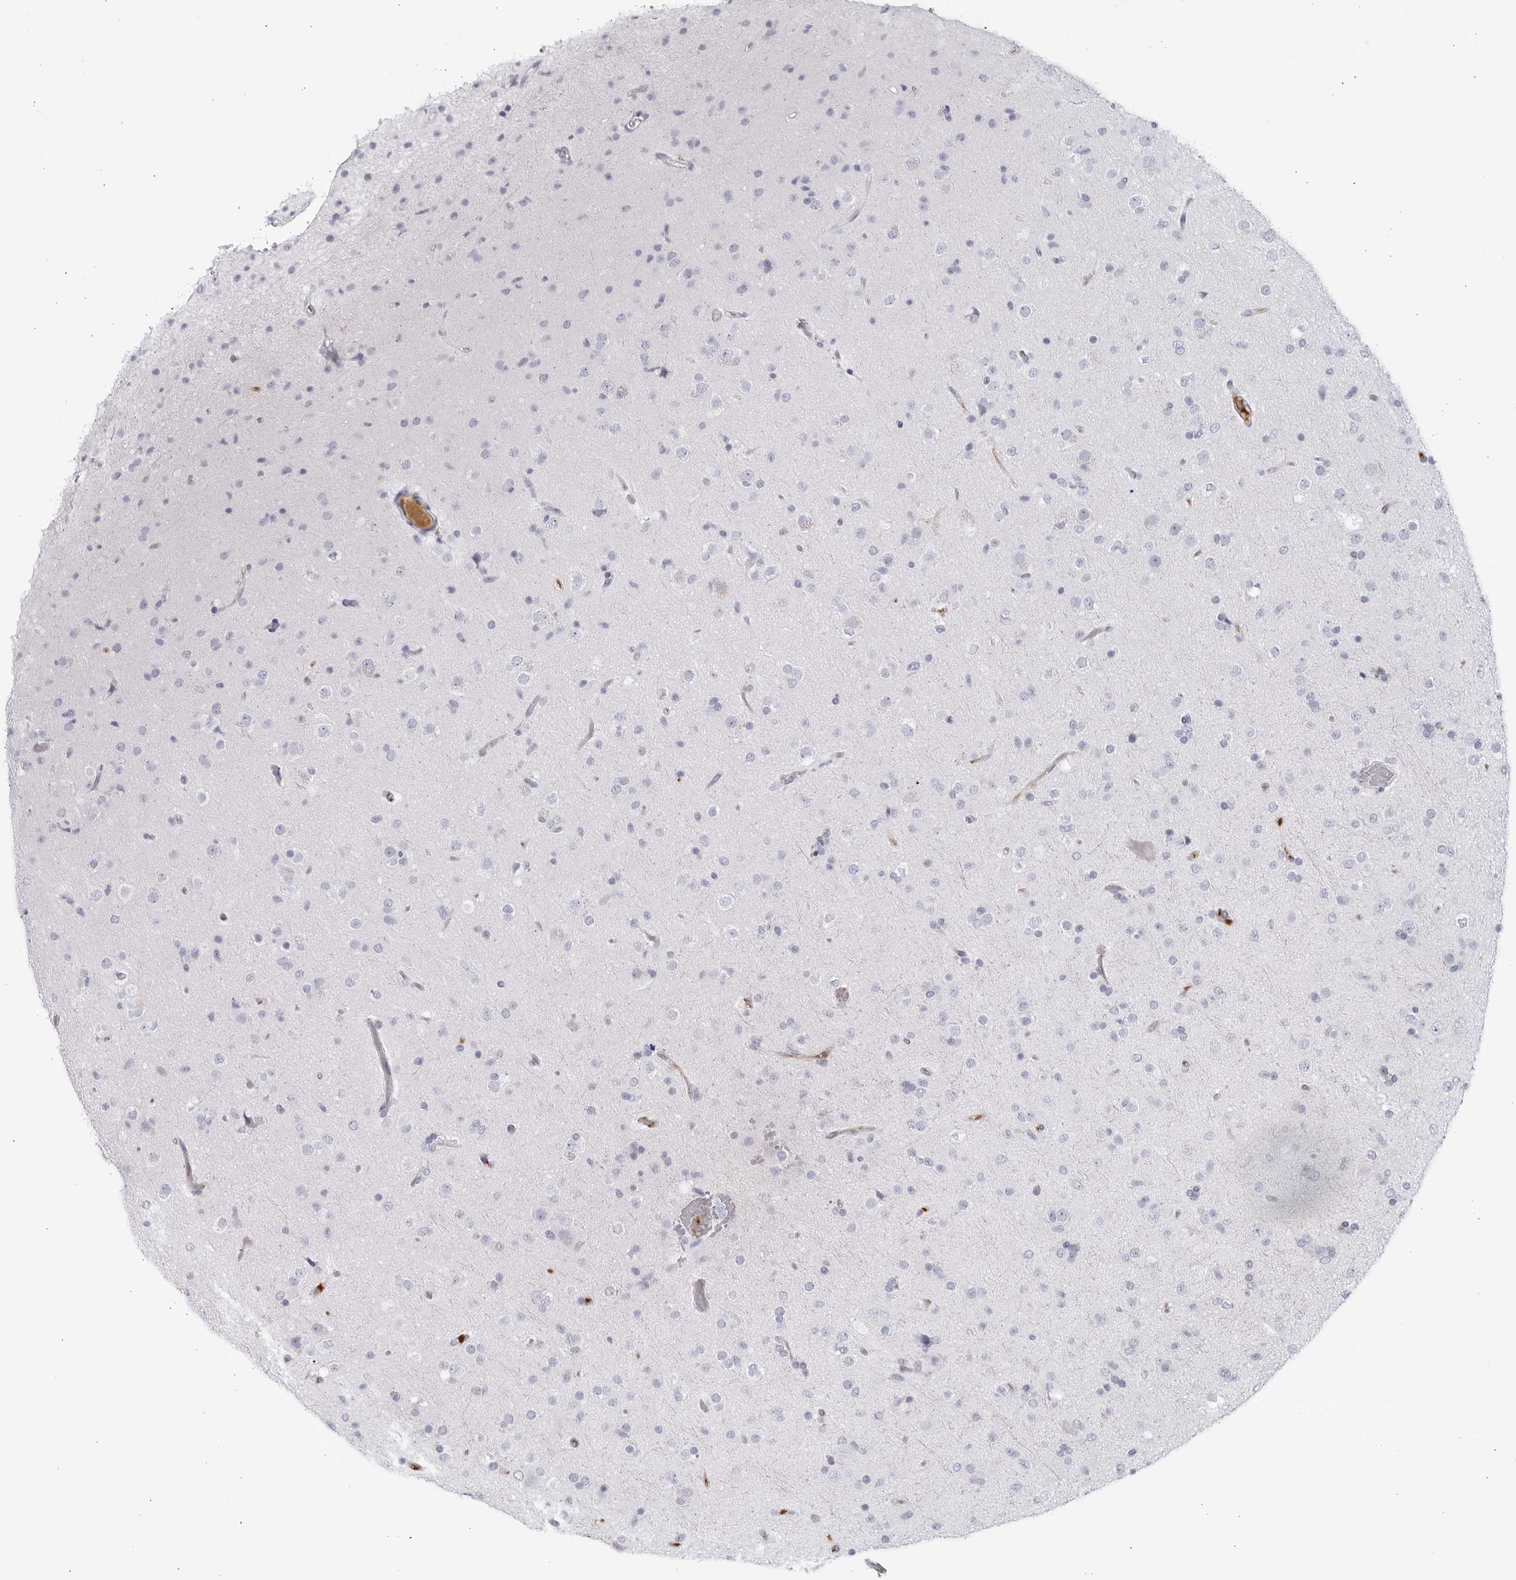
{"staining": {"intensity": "negative", "quantity": "none", "location": "none"}, "tissue": "glioma", "cell_type": "Tumor cells", "image_type": "cancer", "snomed": [{"axis": "morphology", "description": "Glioma, malignant, Low grade"}, {"axis": "topography", "description": "Brain"}], "caption": "IHC of human malignant low-grade glioma demonstrates no positivity in tumor cells.", "gene": "CNBD1", "patient": {"sex": "male", "age": 65}}